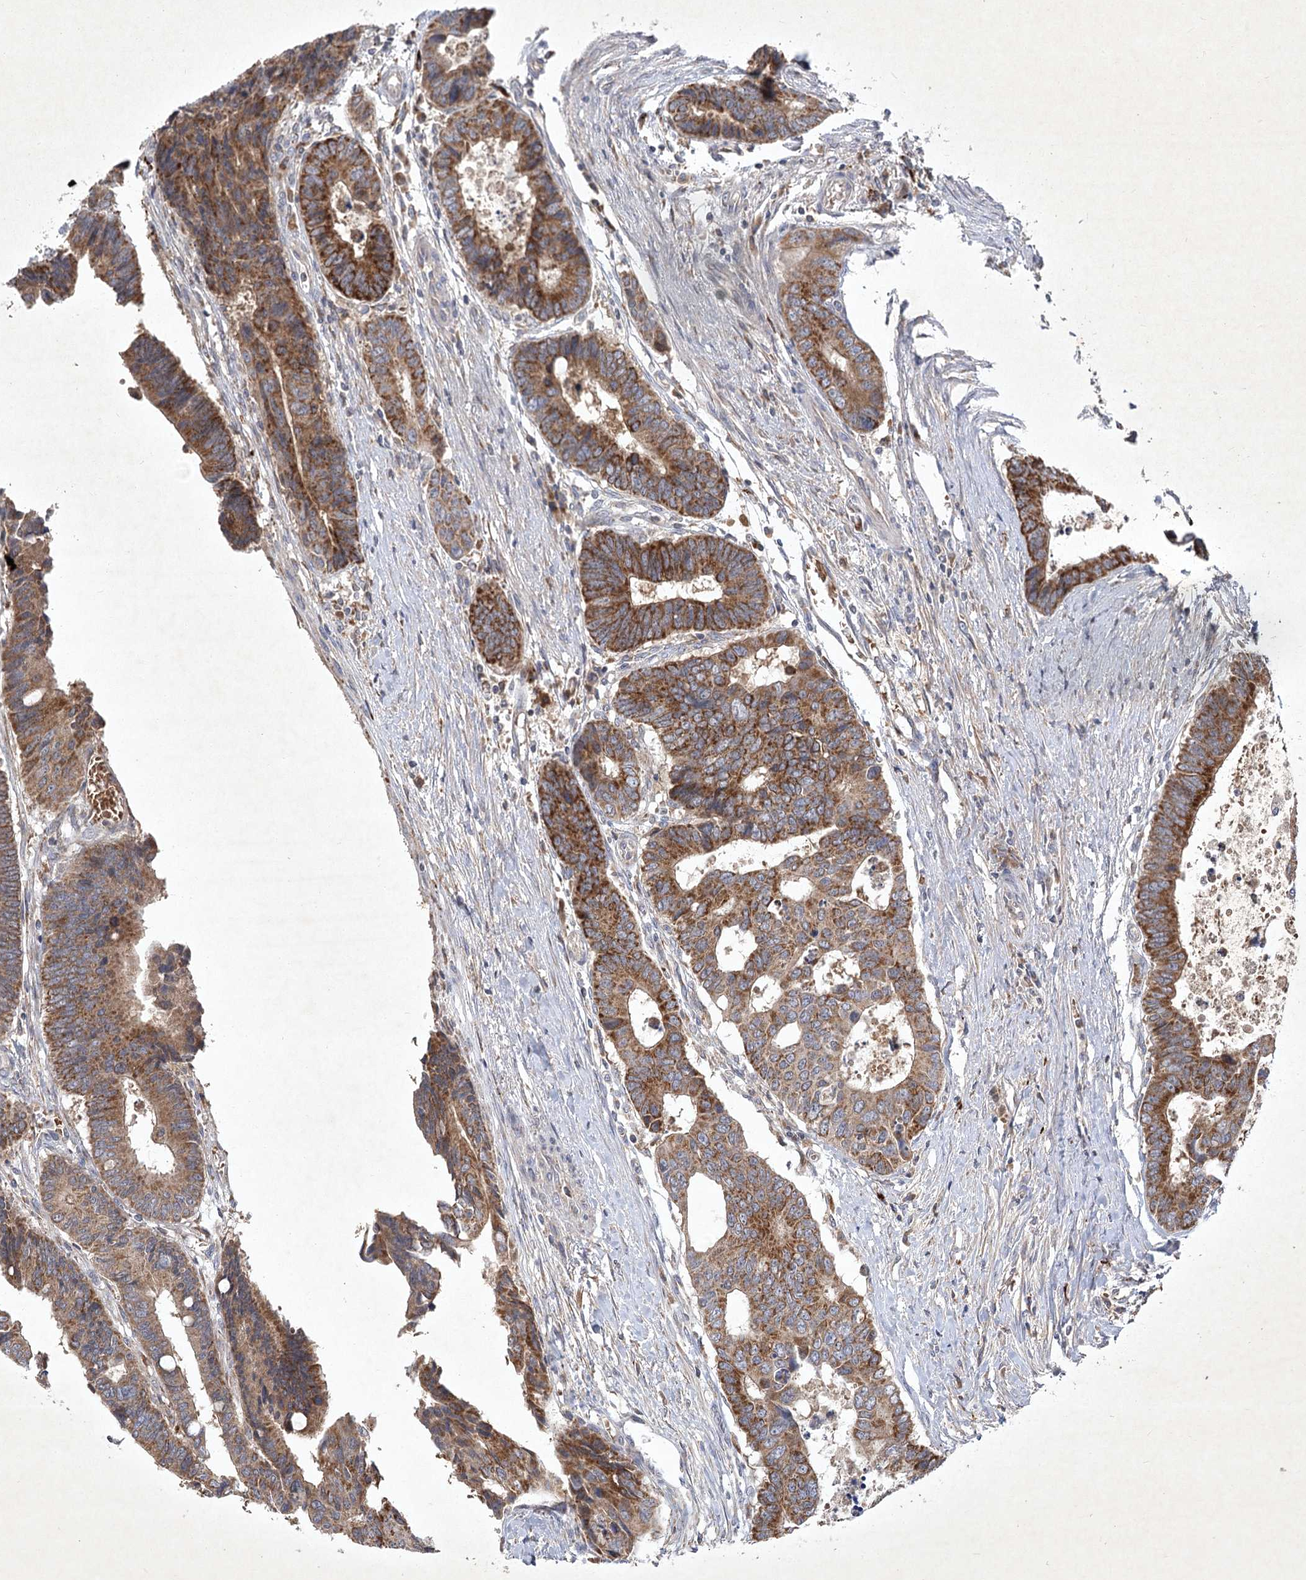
{"staining": {"intensity": "moderate", "quantity": ">75%", "location": "cytoplasmic/membranous"}, "tissue": "colorectal cancer", "cell_type": "Tumor cells", "image_type": "cancer", "snomed": [{"axis": "morphology", "description": "Adenocarcinoma, NOS"}, {"axis": "topography", "description": "Rectum"}], "caption": "DAB immunohistochemical staining of adenocarcinoma (colorectal) exhibits moderate cytoplasmic/membranous protein staining in about >75% of tumor cells. The staining was performed using DAB, with brown indicating positive protein expression. Nuclei are stained blue with hematoxylin.", "gene": "PYROXD2", "patient": {"sex": "male", "age": 84}}